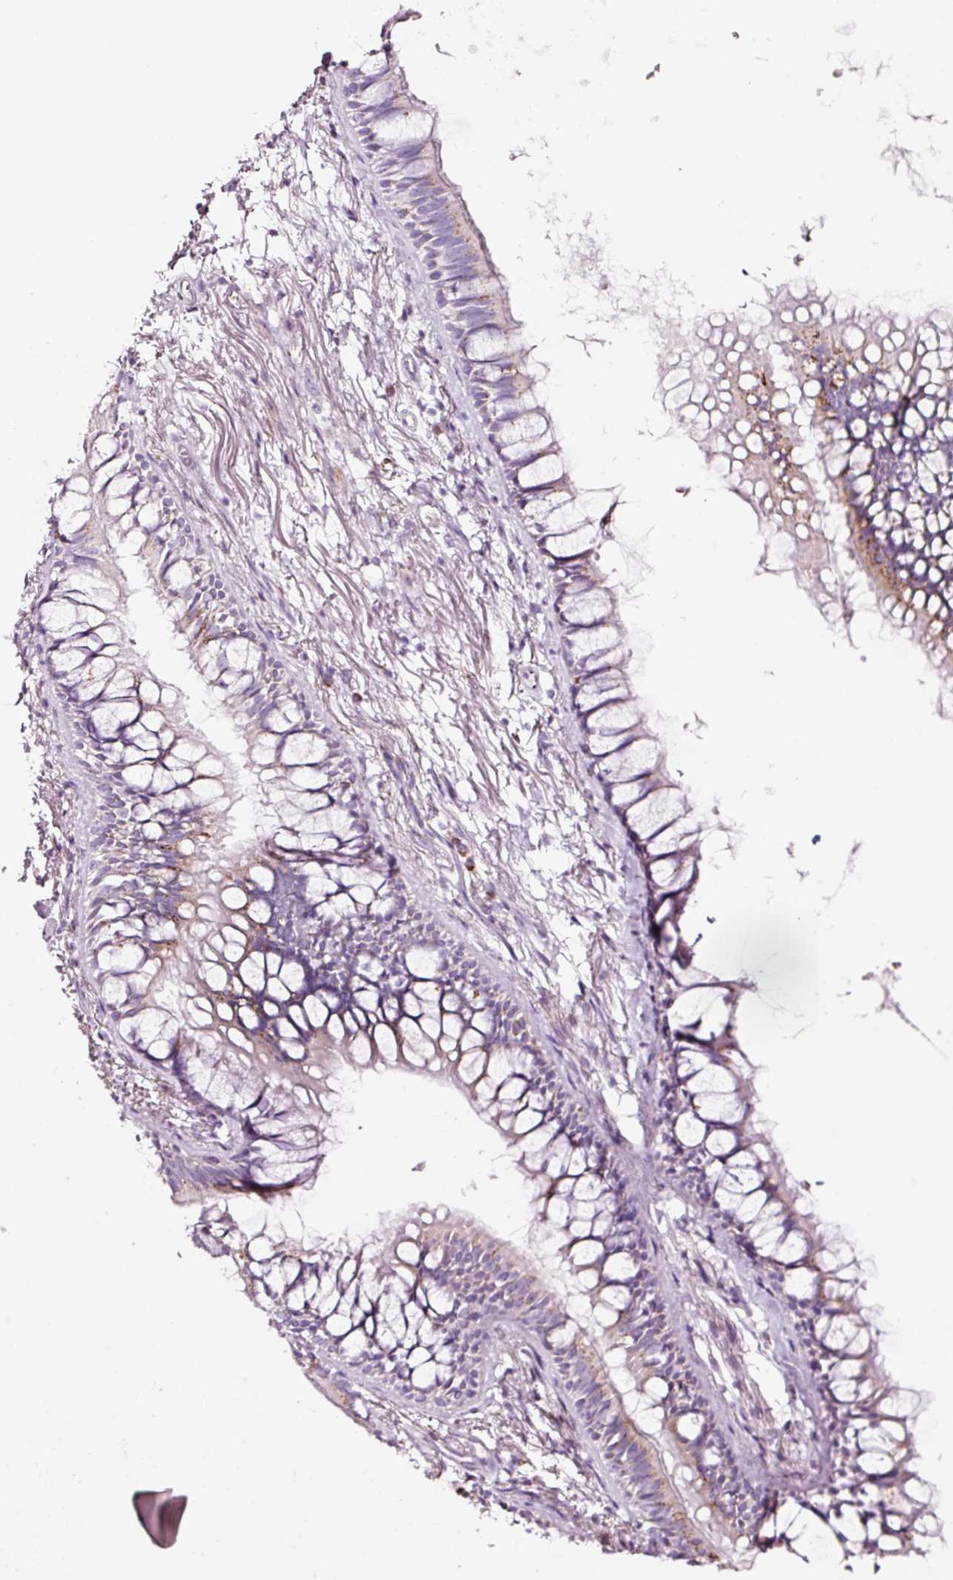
{"staining": {"intensity": "negative", "quantity": "none", "location": "none"}, "tissue": "adipose tissue", "cell_type": "Adipocytes", "image_type": "normal", "snomed": [{"axis": "morphology", "description": "Normal tissue, NOS"}, {"axis": "topography", "description": "Bronchus"}], "caption": "The immunohistochemistry (IHC) histopathology image has no significant expression in adipocytes of adipose tissue.", "gene": "SDF4", "patient": {"sex": "male", "age": 70}}